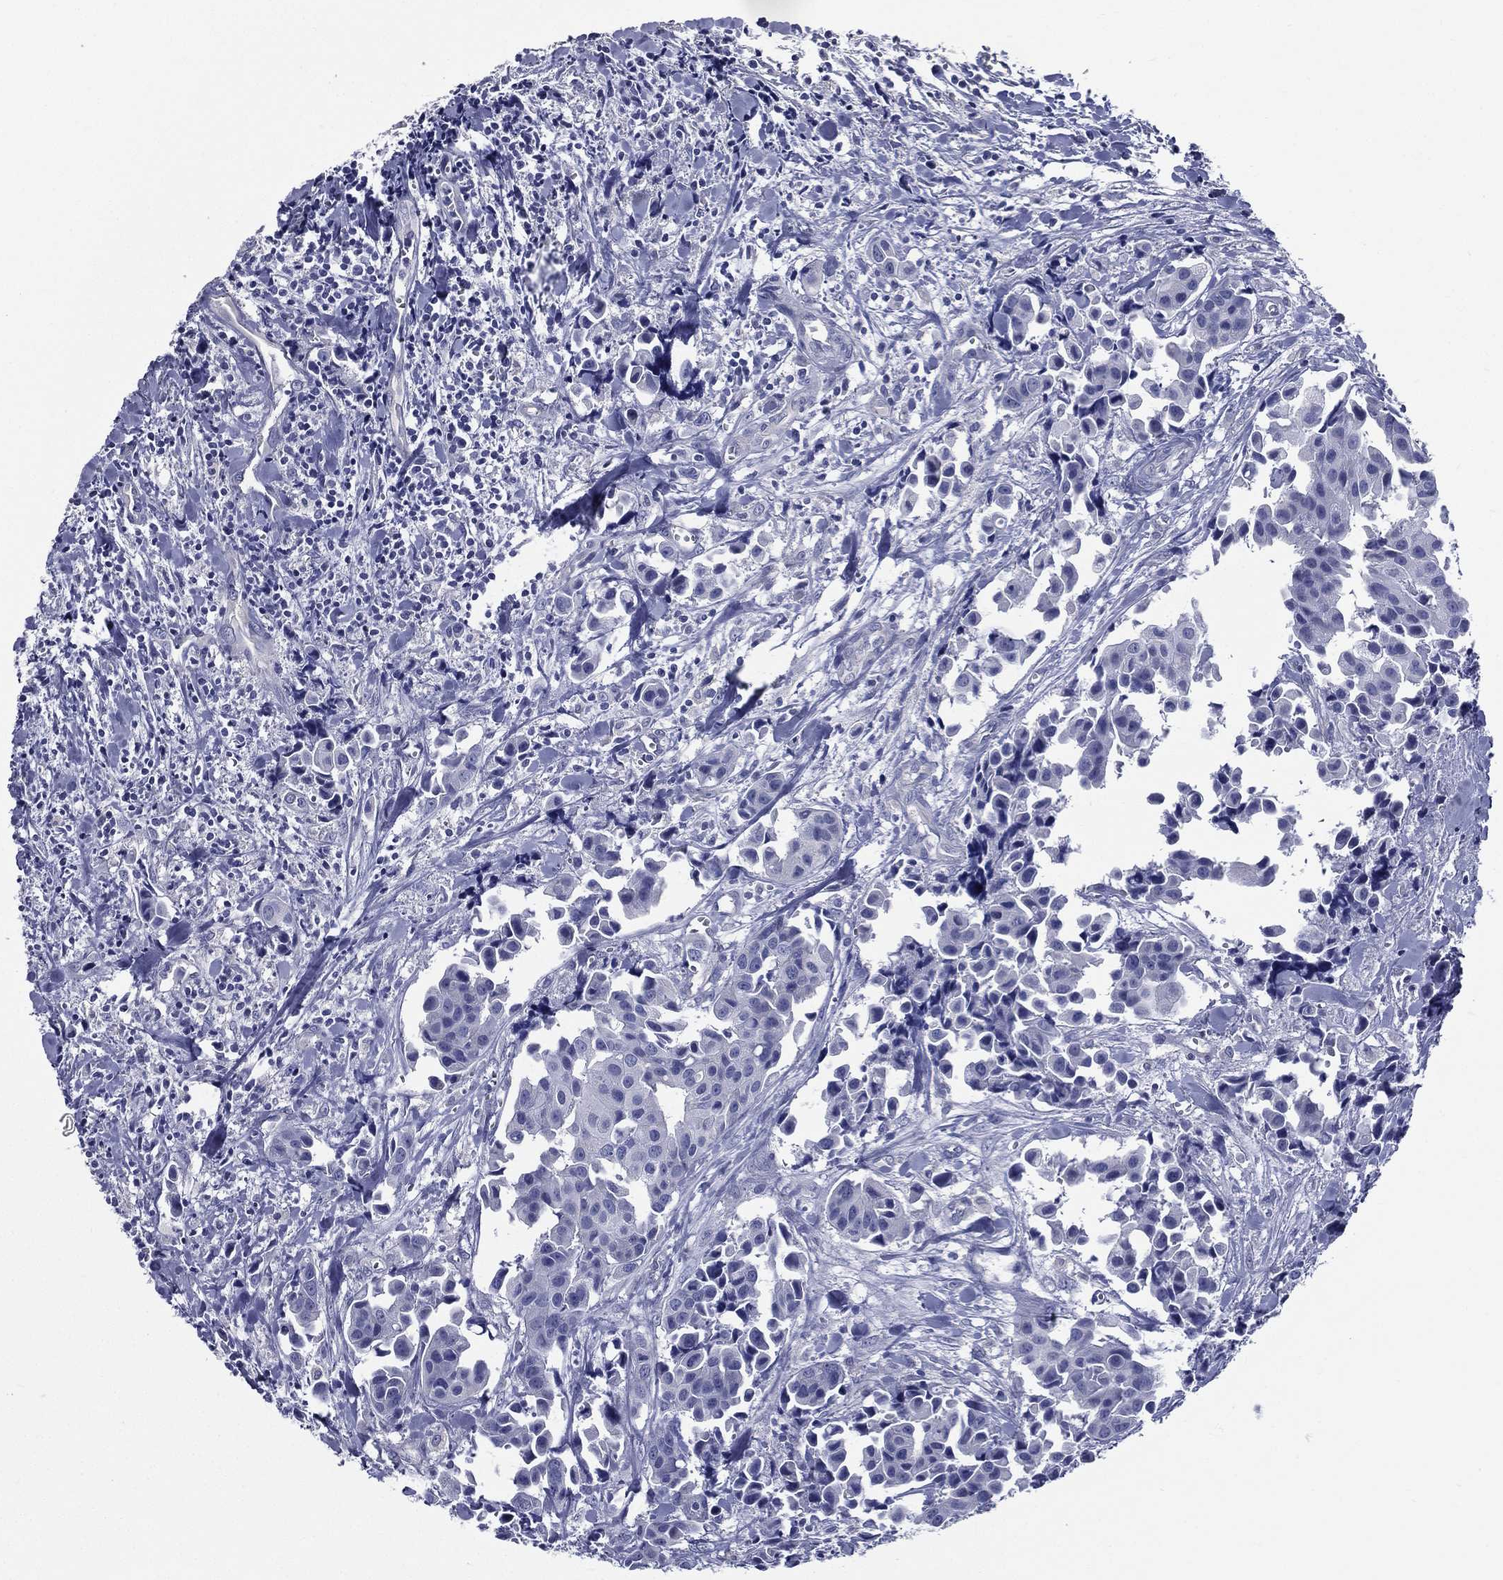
{"staining": {"intensity": "negative", "quantity": "none", "location": "none"}, "tissue": "head and neck cancer", "cell_type": "Tumor cells", "image_type": "cancer", "snomed": [{"axis": "morphology", "description": "Adenocarcinoma, NOS"}, {"axis": "topography", "description": "Head-Neck"}], "caption": "The immunohistochemistry histopathology image has no significant positivity in tumor cells of head and neck adenocarcinoma tissue.", "gene": "DPYS", "patient": {"sex": "male", "age": 76}}